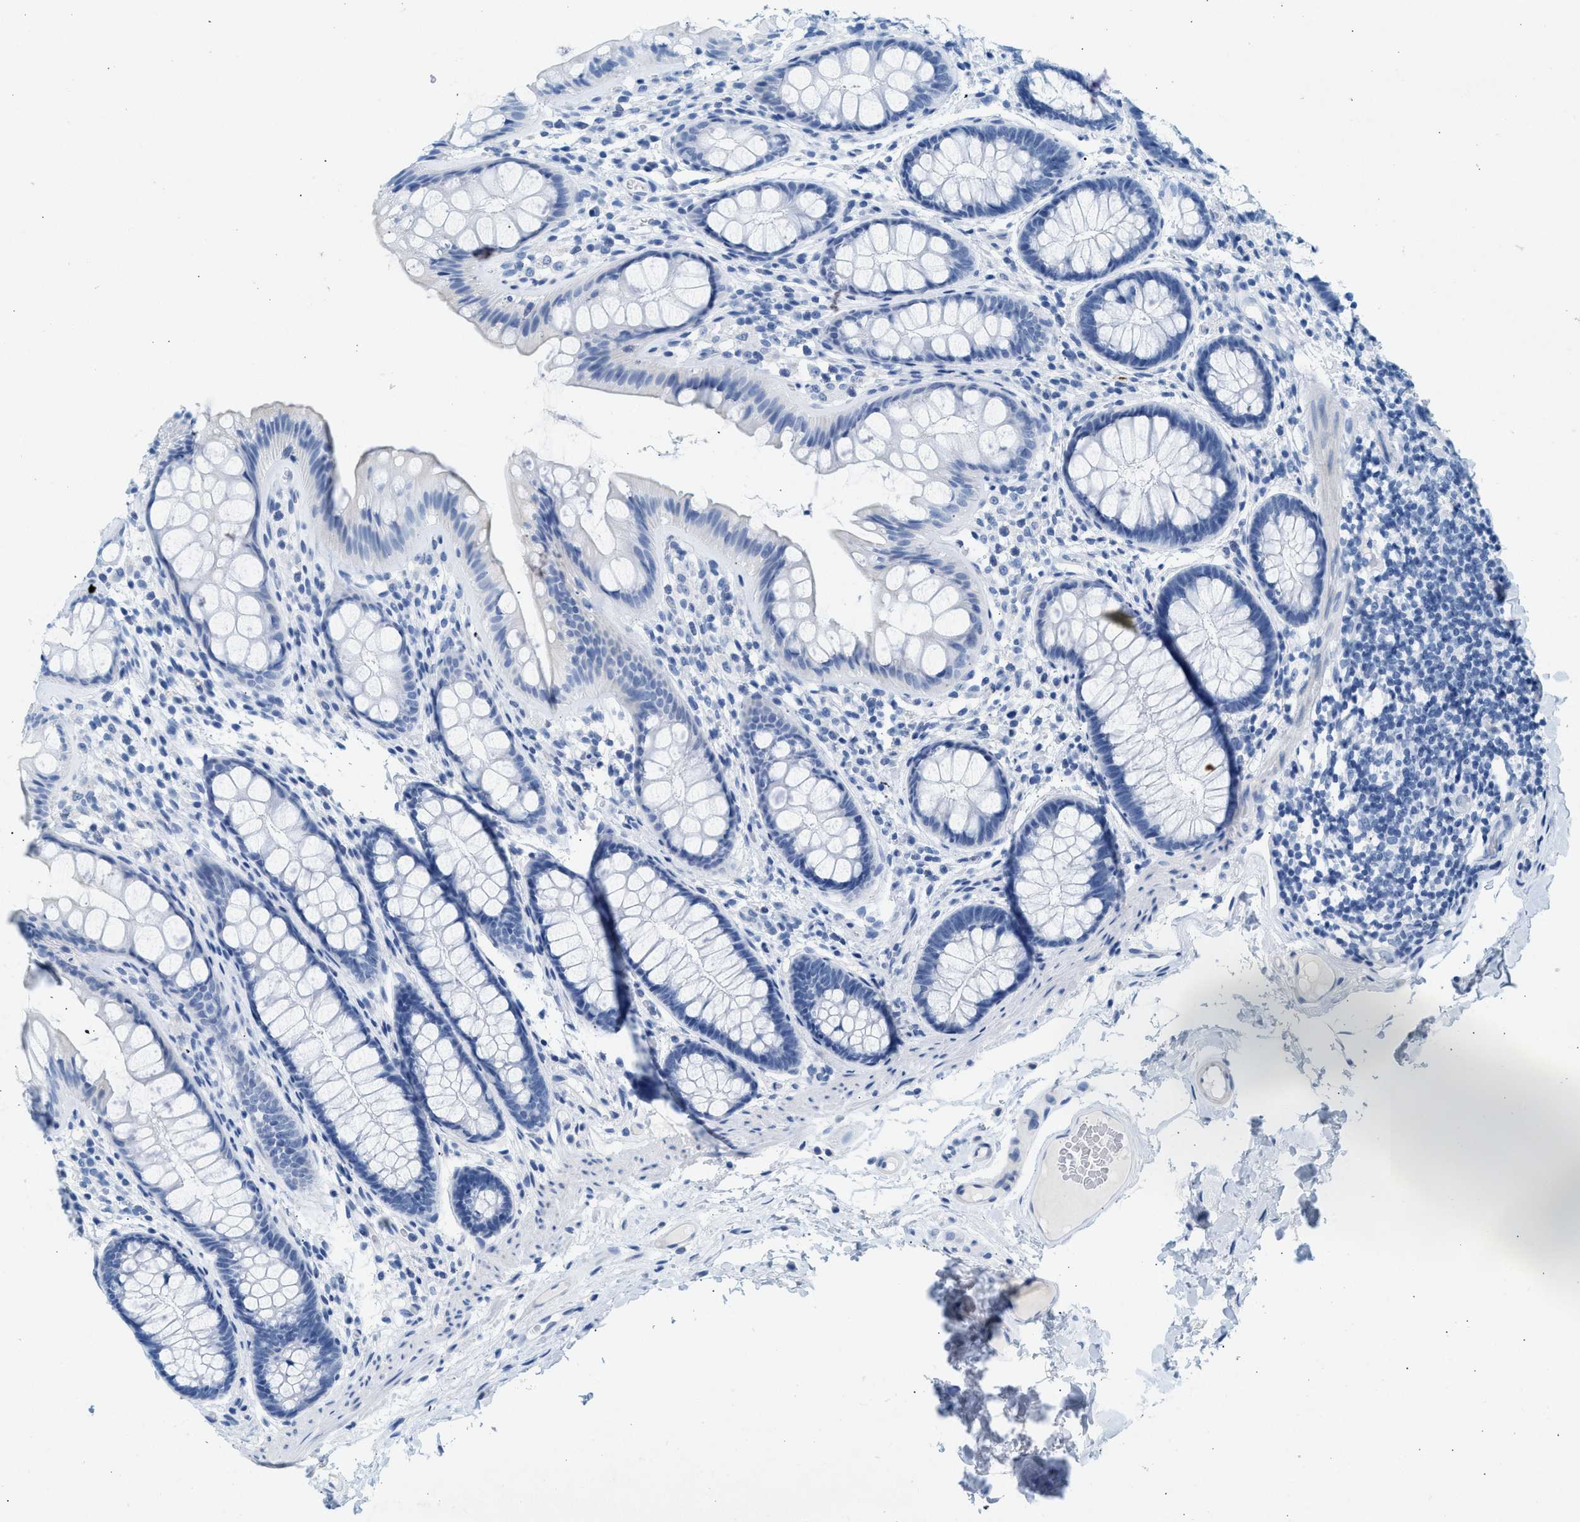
{"staining": {"intensity": "negative", "quantity": "none", "location": "none"}, "tissue": "colon", "cell_type": "Endothelial cells", "image_type": "normal", "snomed": [{"axis": "morphology", "description": "Normal tissue, NOS"}, {"axis": "topography", "description": "Colon"}], "caption": "This is an IHC photomicrograph of normal colon. There is no positivity in endothelial cells.", "gene": "HHATL", "patient": {"sex": "female", "age": 56}}